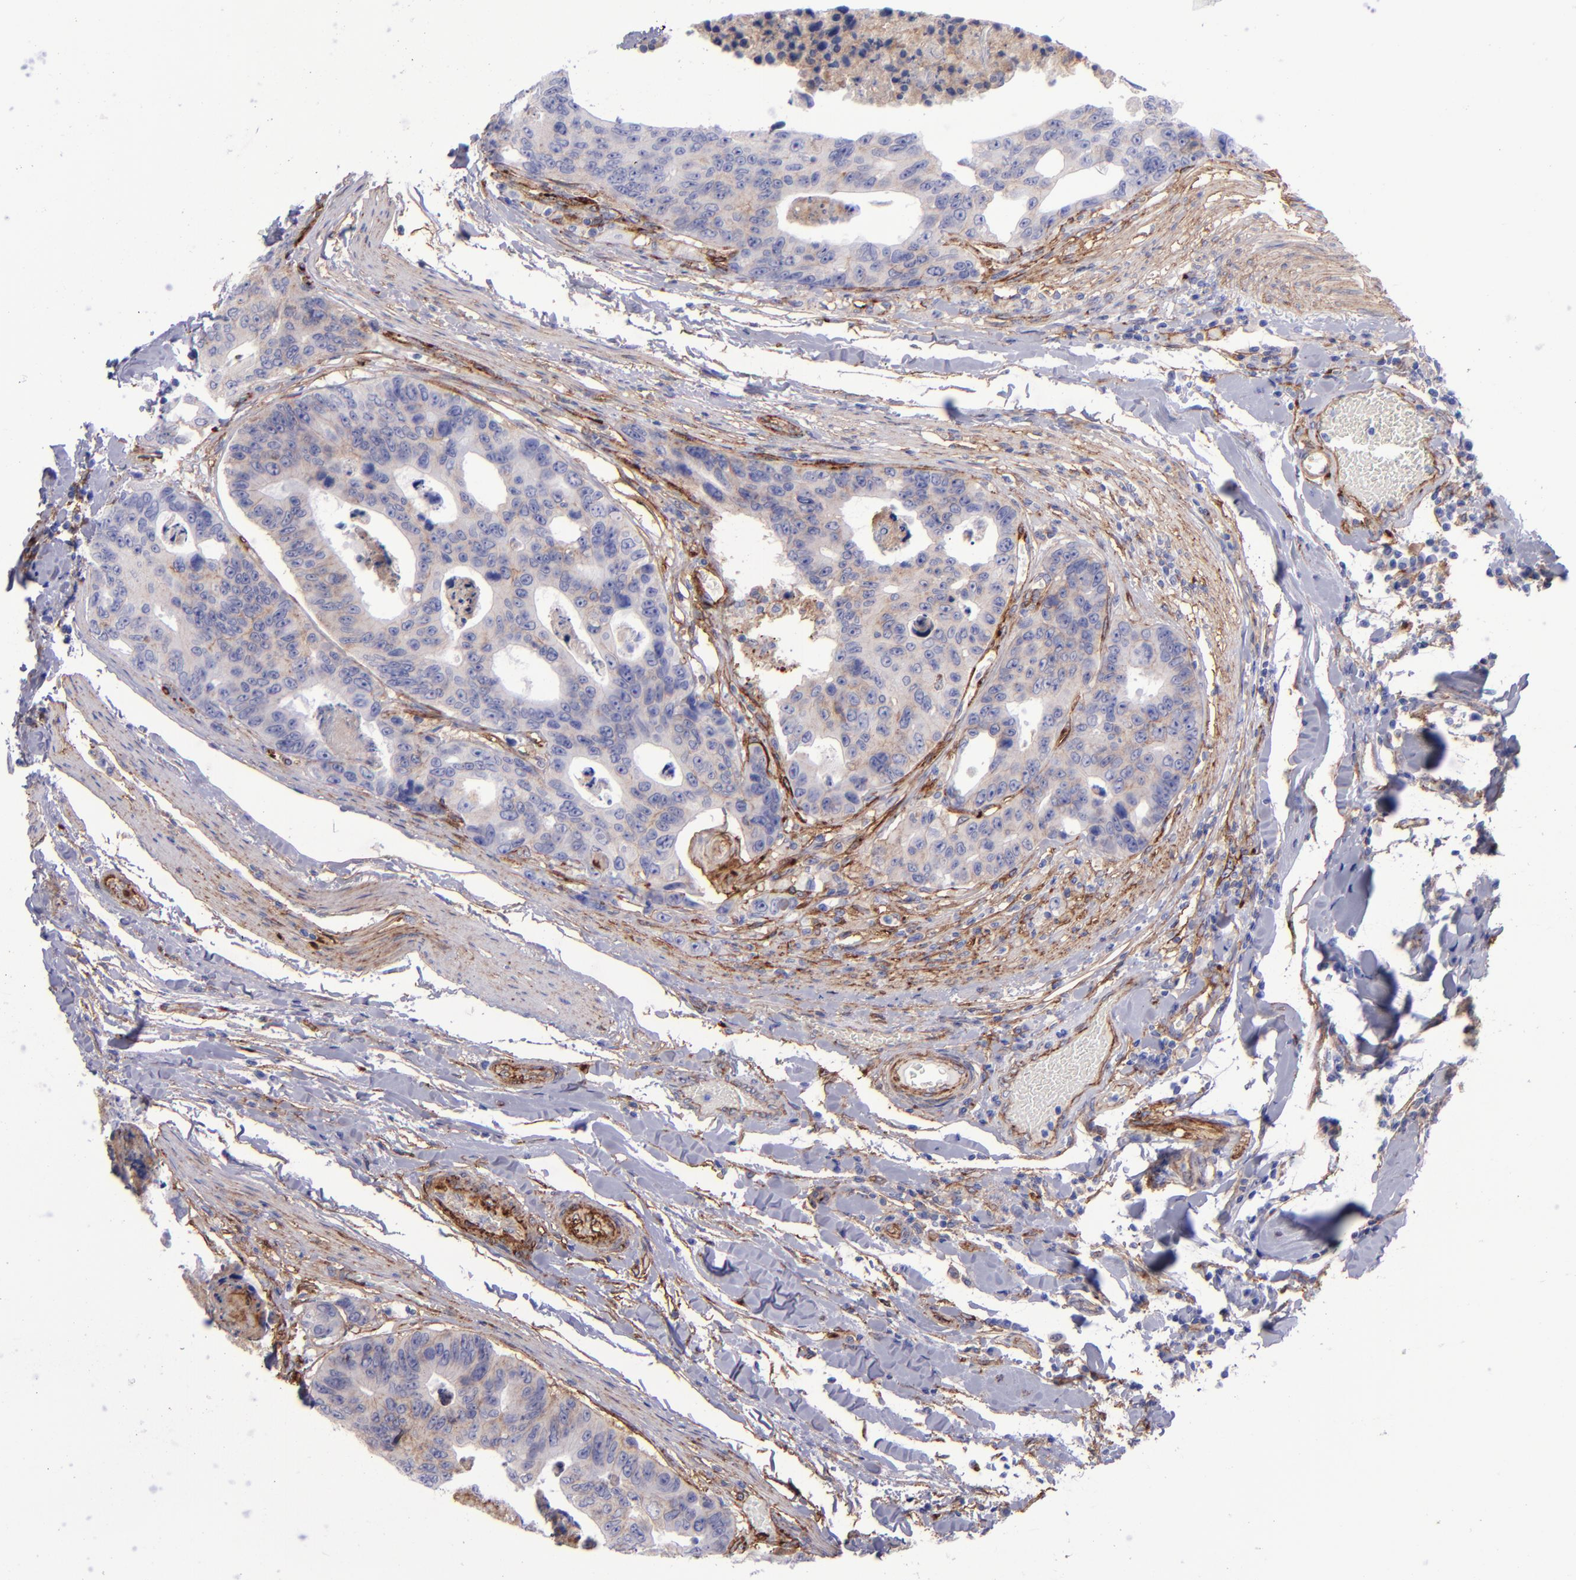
{"staining": {"intensity": "weak", "quantity": "25%-75%", "location": "cytoplasmic/membranous"}, "tissue": "colorectal cancer", "cell_type": "Tumor cells", "image_type": "cancer", "snomed": [{"axis": "morphology", "description": "Adenocarcinoma, NOS"}, {"axis": "topography", "description": "Colon"}], "caption": "About 25%-75% of tumor cells in human colorectal adenocarcinoma reveal weak cytoplasmic/membranous protein positivity as visualized by brown immunohistochemical staining.", "gene": "ITGAV", "patient": {"sex": "female", "age": 86}}